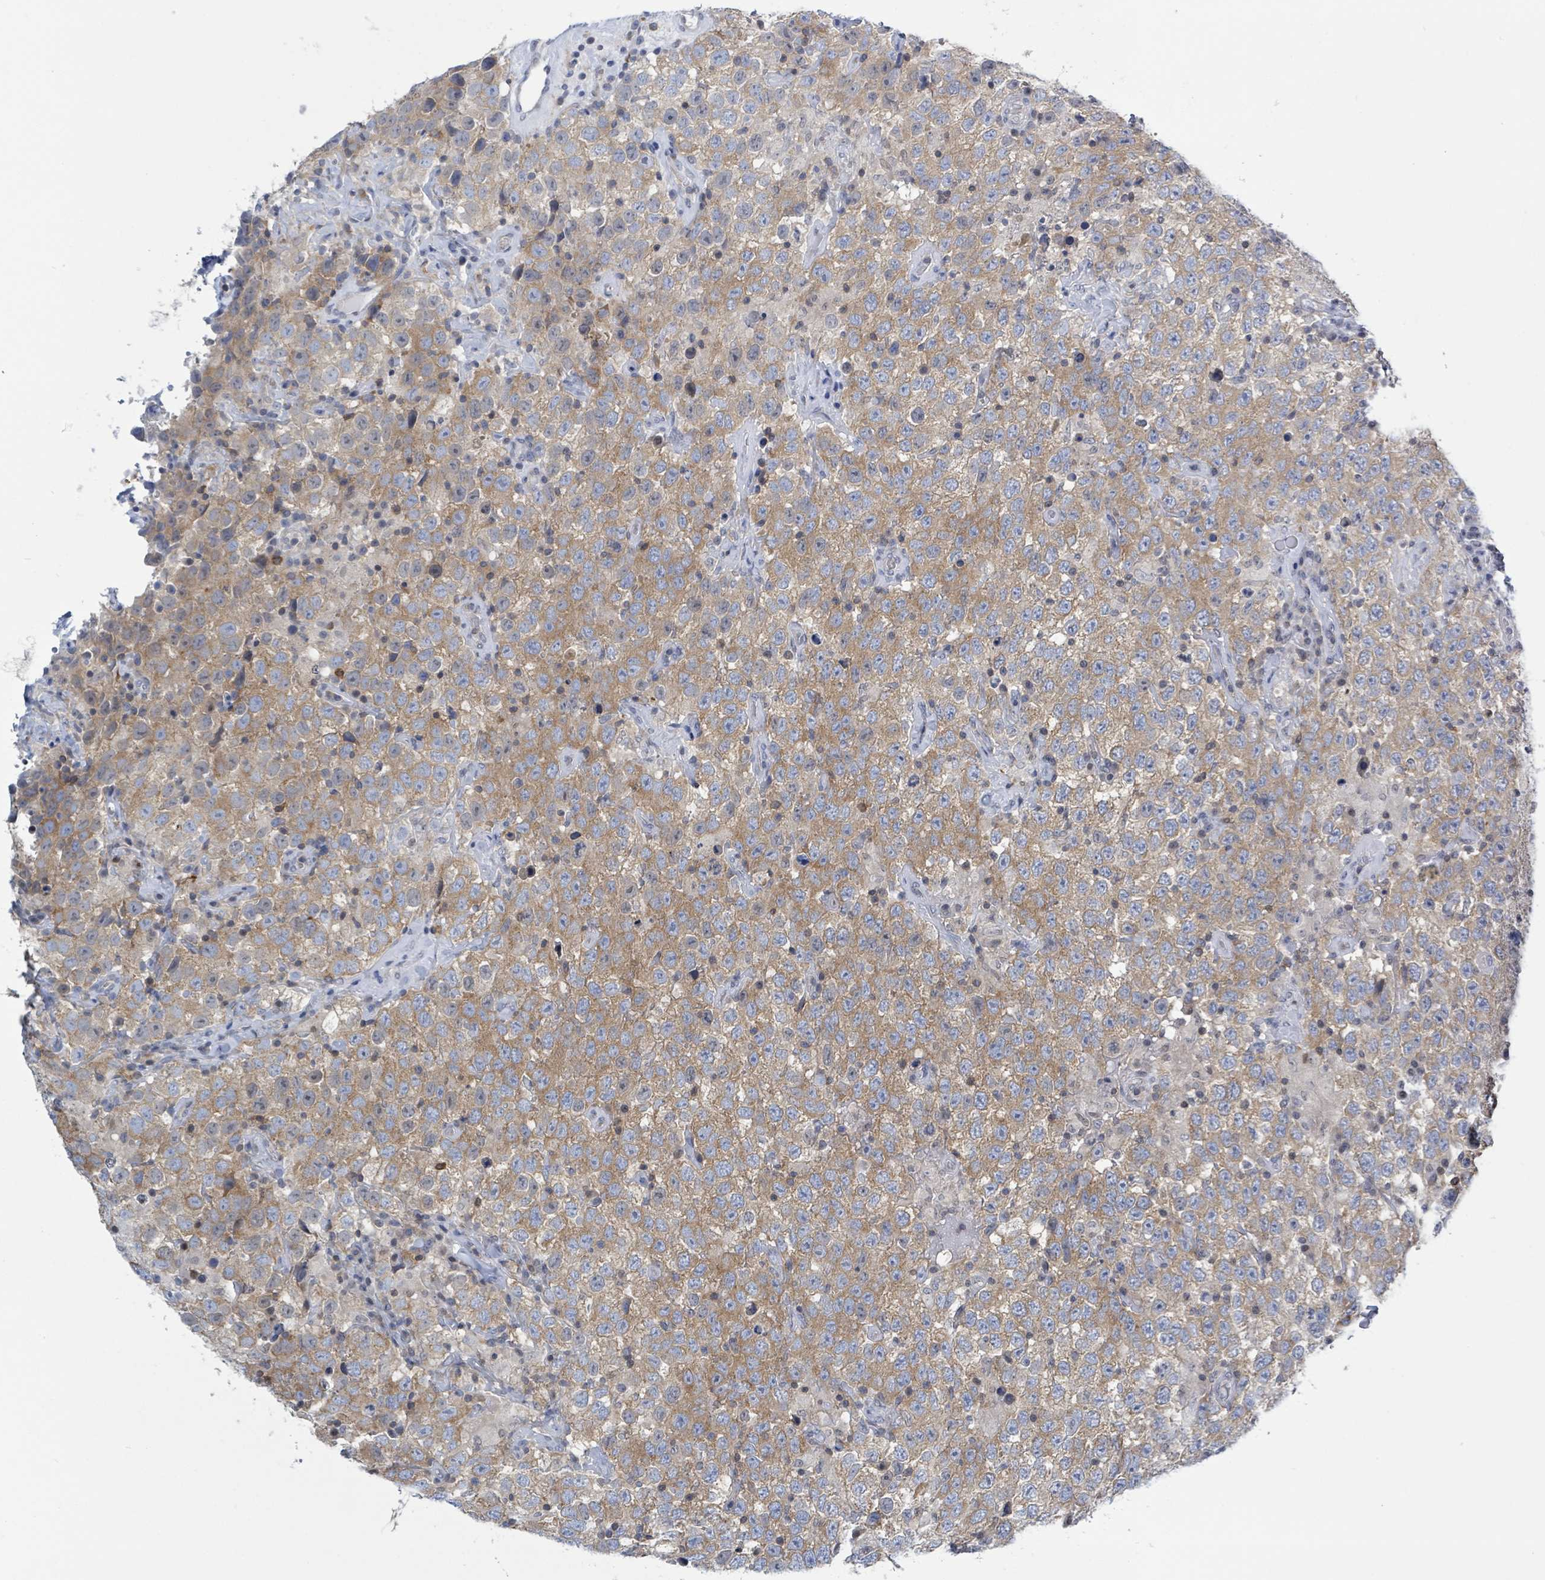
{"staining": {"intensity": "moderate", "quantity": "25%-75%", "location": "cytoplasmic/membranous"}, "tissue": "testis cancer", "cell_type": "Tumor cells", "image_type": "cancer", "snomed": [{"axis": "morphology", "description": "Seminoma, NOS"}, {"axis": "topography", "description": "Testis"}], "caption": "Seminoma (testis) stained with a brown dye displays moderate cytoplasmic/membranous positive expression in approximately 25%-75% of tumor cells.", "gene": "DGKZ", "patient": {"sex": "male", "age": 41}}